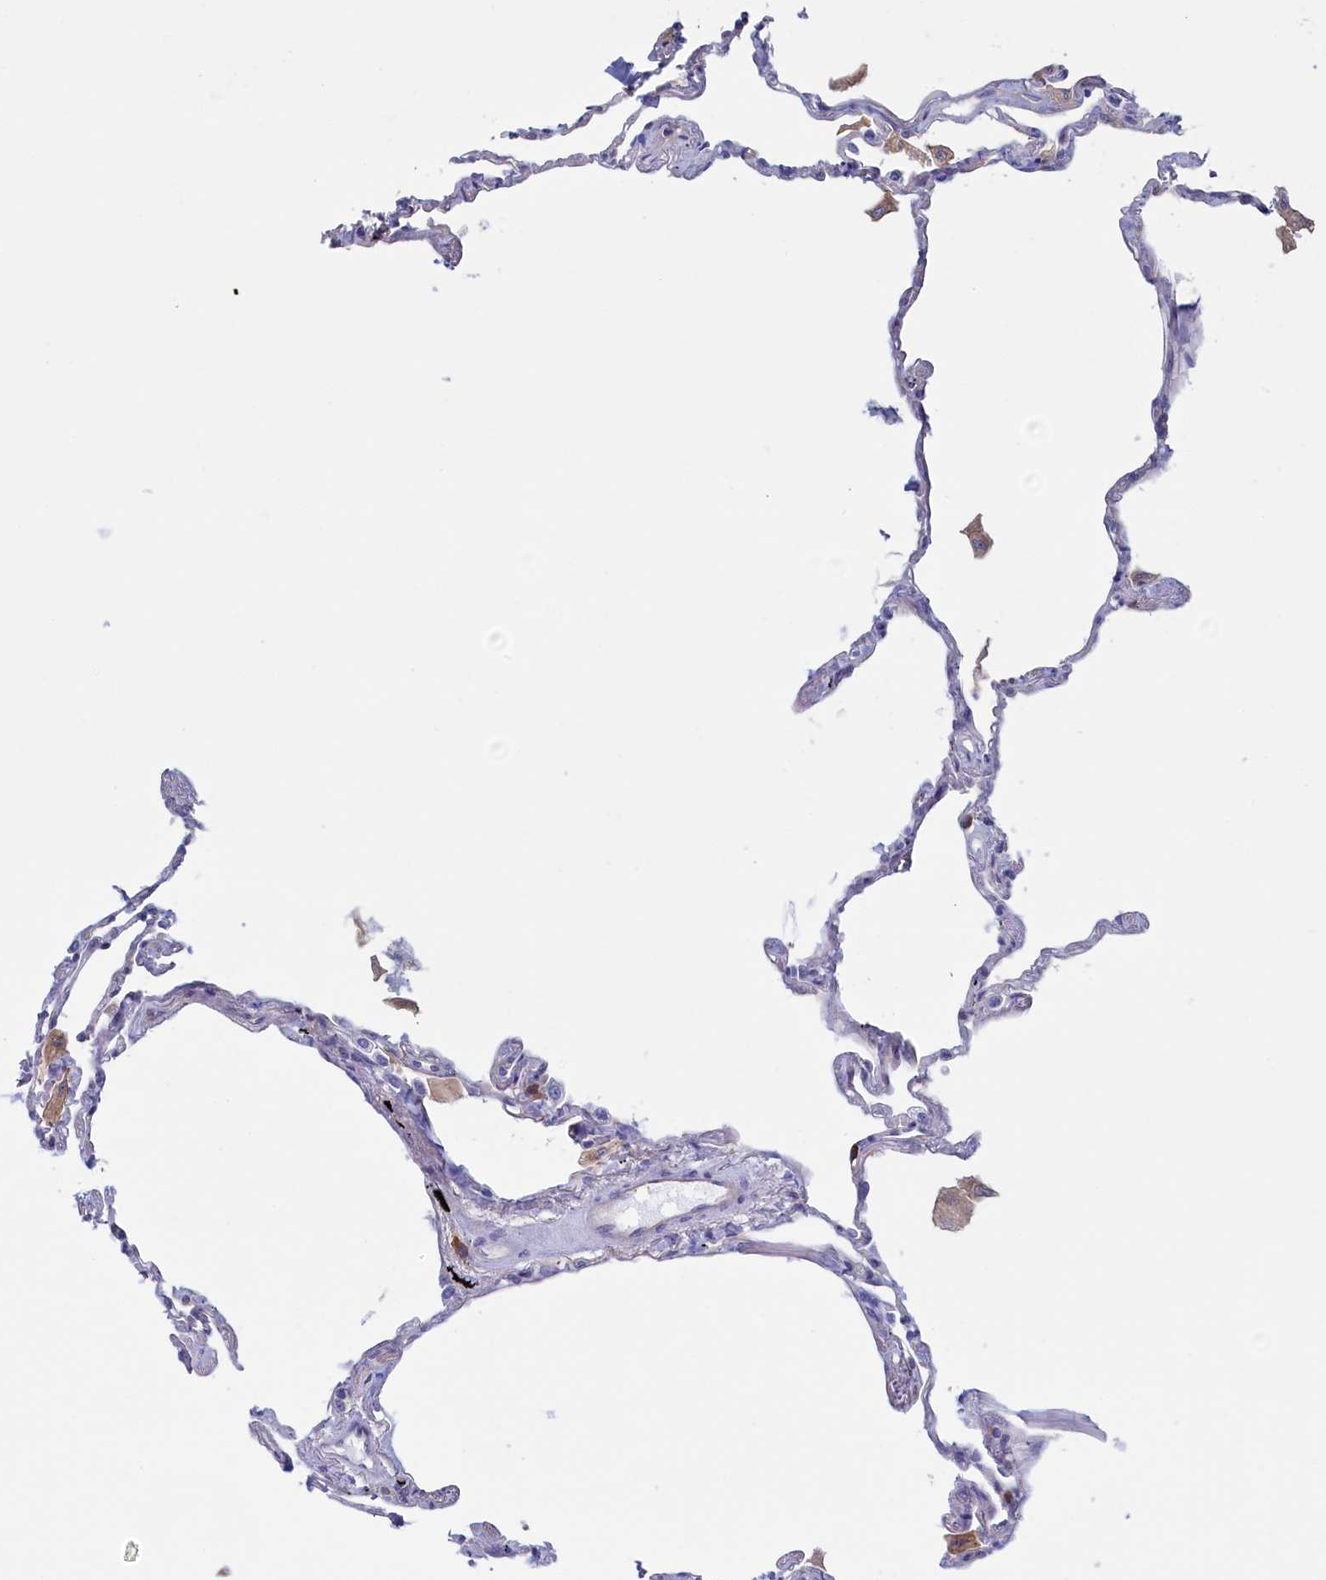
{"staining": {"intensity": "negative", "quantity": "none", "location": "none"}, "tissue": "lung", "cell_type": "Alveolar cells", "image_type": "normal", "snomed": [{"axis": "morphology", "description": "Normal tissue, NOS"}, {"axis": "topography", "description": "Lung"}], "caption": "This is an immunohistochemistry (IHC) image of unremarkable human lung. There is no staining in alveolar cells.", "gene": "SYNDIG1L", "patient": {"sex": "female", "age": 67}}